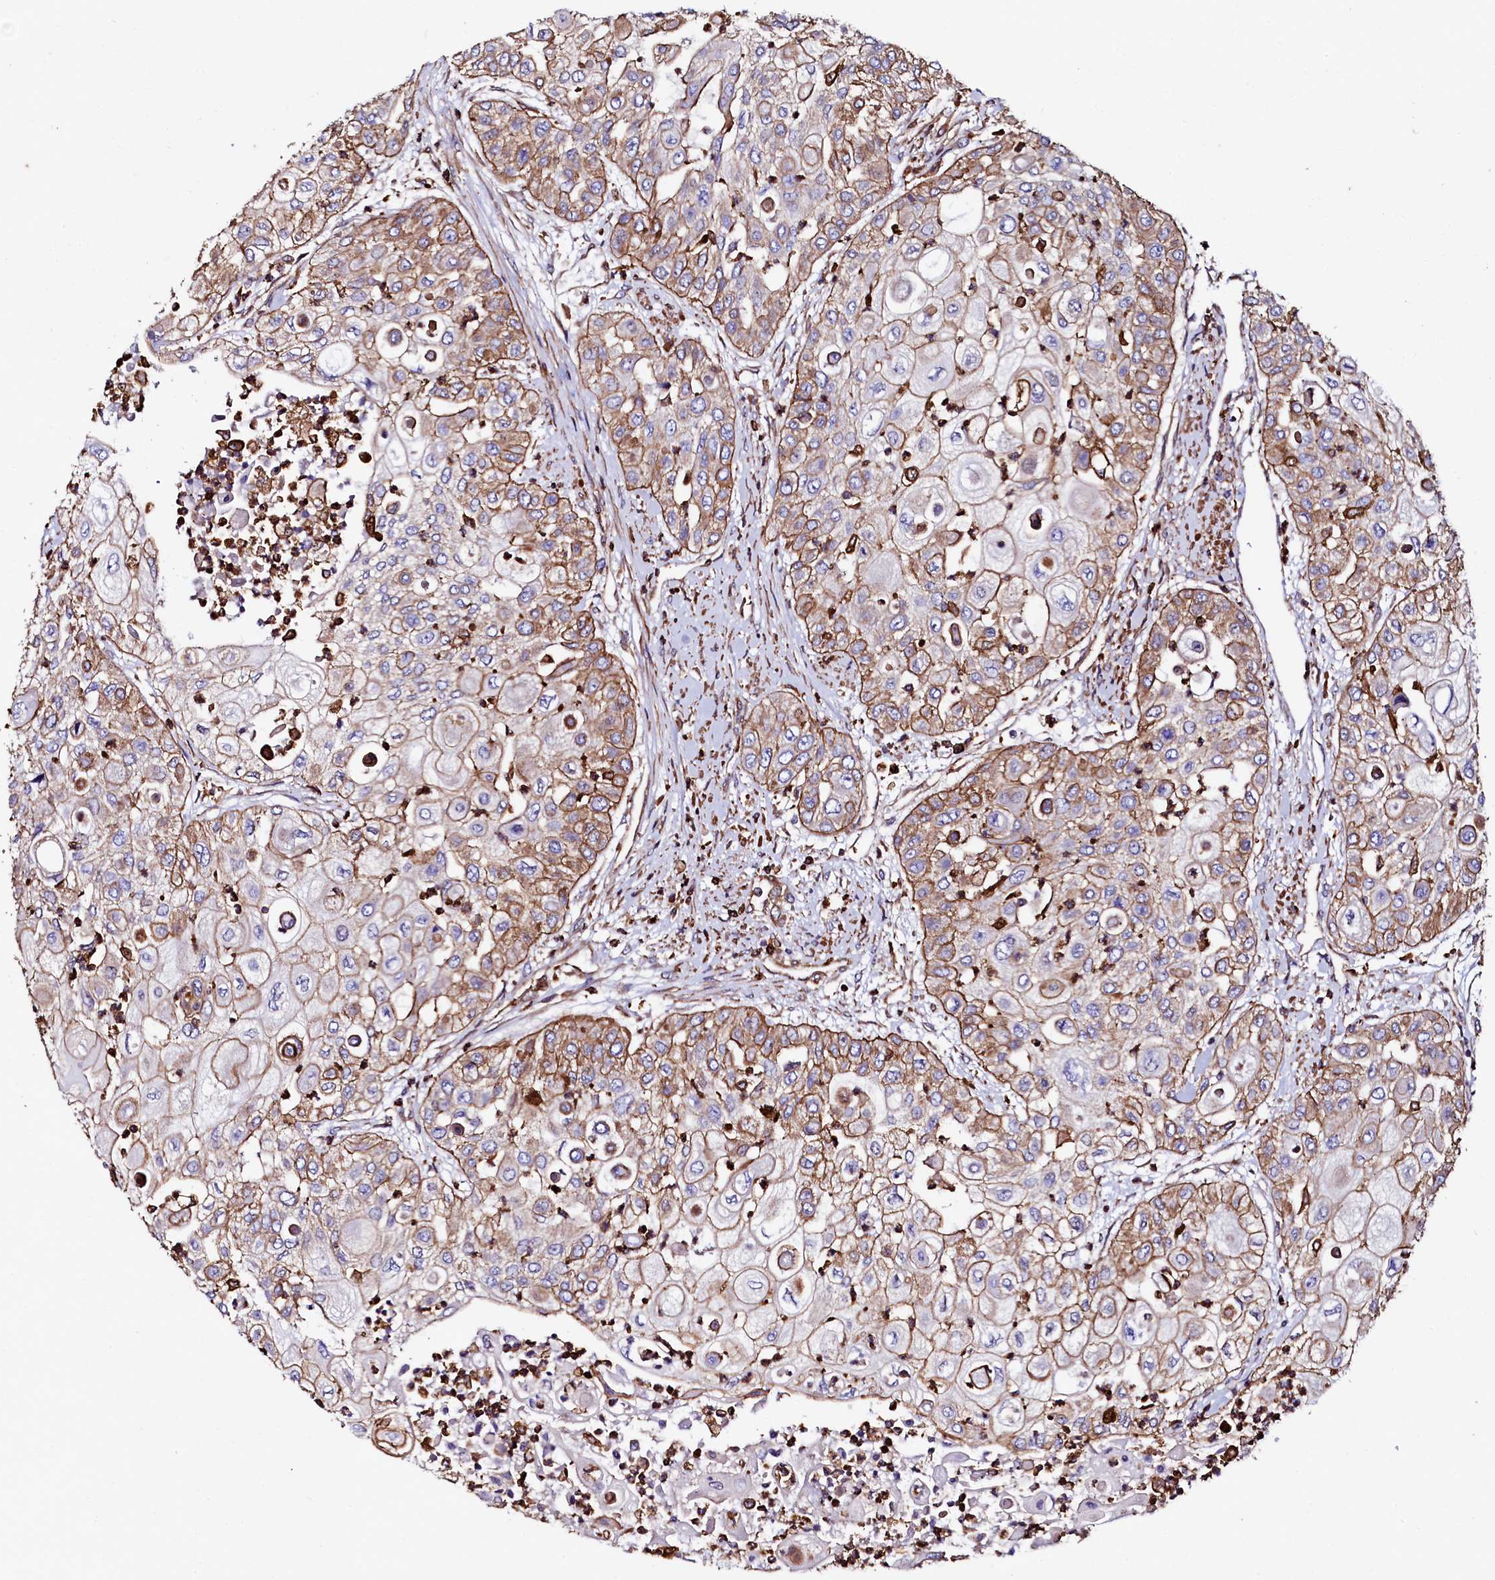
{"staining": {"intensity": "moderate", "quantity": ">75%", "location": "cytoplasmic/membranous"}, "tissue": "urothelial cancer", "cell_type": "Tumor cells", "image_type": "cancer", "snomed": [{"axis": "morphology", "description": "Urothelial carcinoma, High grade"}, {"axis": "topography", "description": "Urinary bladder"}], "caption": "Protein staining of urothelial cancer tissue reveals moderate cytoplasmic/membranous expression in approximately >75% of tumor cells.", "gene": "STAMBPL1", "patient": {"sex": "female", "age": 79}}